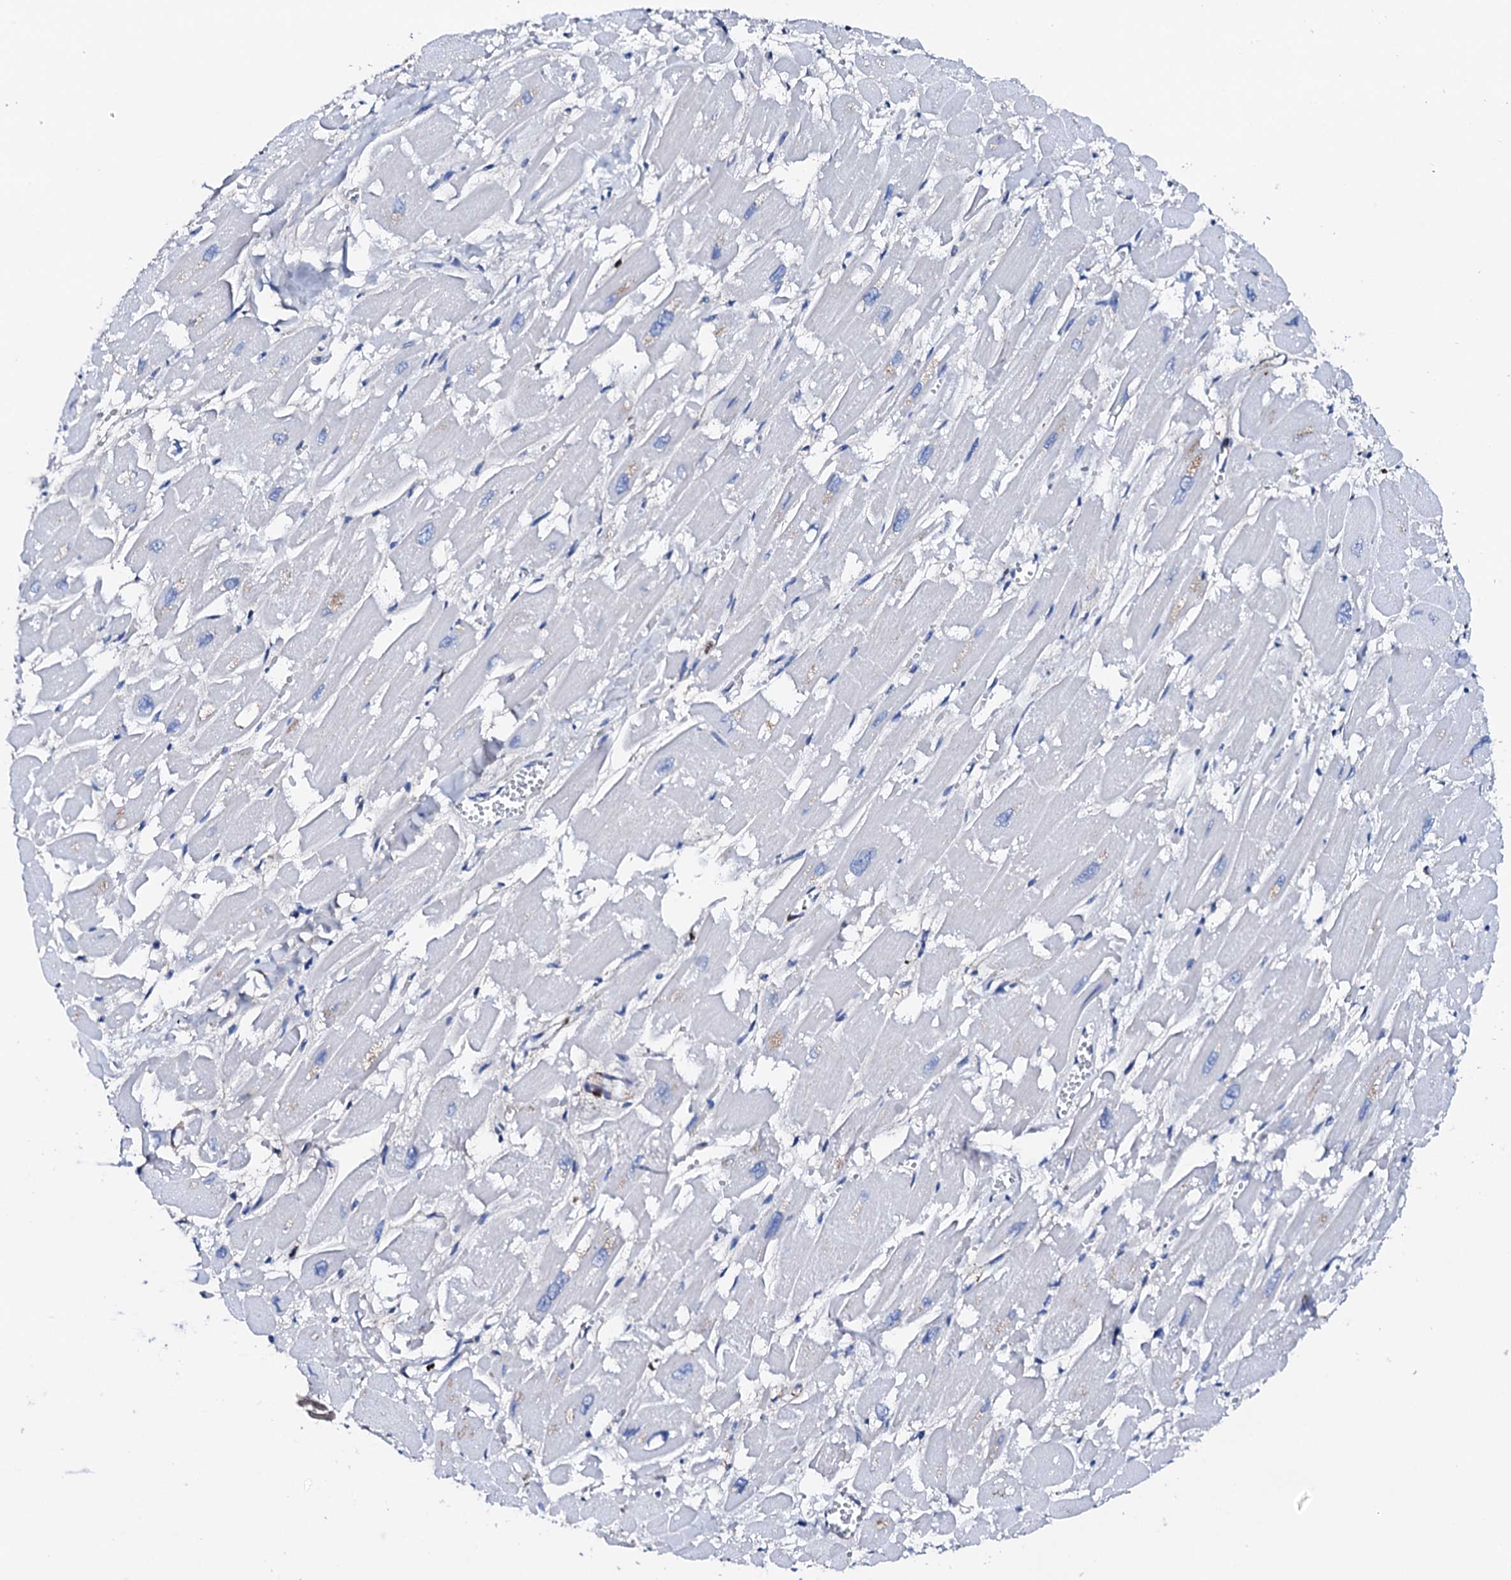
{"staining": {"intensity": "negative", "quantity": "none", "location": "none"}, "tissue": "heart muscle", "cell_type": "Cardiomyocytes", "image_type": "normal", "snomed": [{"axis": "morphology", "description": "Normal tissue, NOS"}, {"axis": "topography", "description": "Heart"}], "caption": "Immunohistochemistry (IHC) micrograph of unremarkable heart muscle: heart muscle stained with DAB (3,3'-diaminobenzidine) shows no significant protein positivity in cardiomyocytes.", "gene": "NRIP2", "patient": {"sex": "male", "age": 54}}